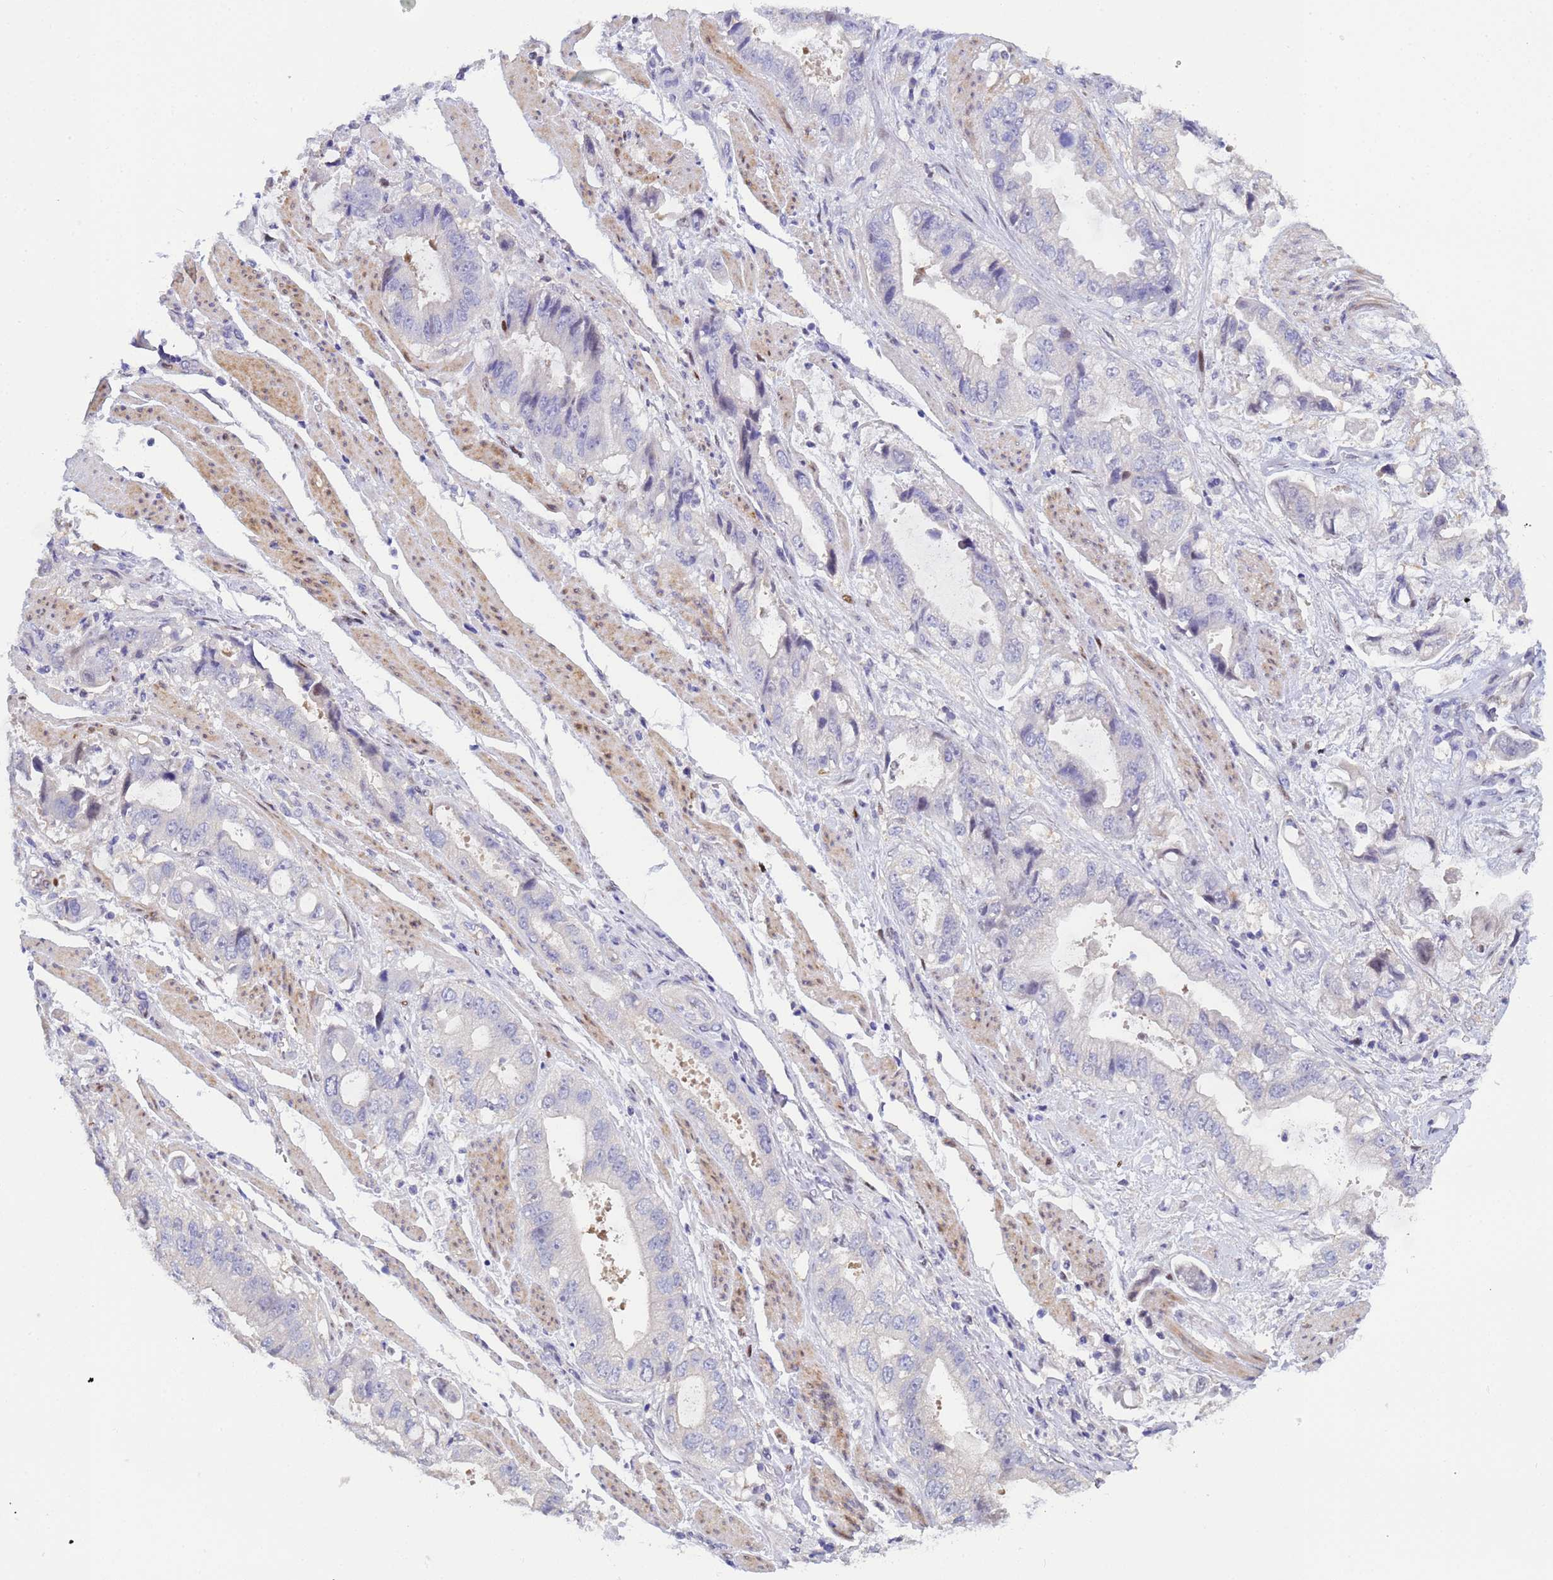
{"staining": {"intensity": "negative", "quantity": "none", "location": "none"}, "tissue": "stomach cancer", "cell_type": "Tumor cells", "image_type": "cancer", "snomed": [{"axis": "morphology", "description": "Adenocarcinoma, NOS"}, {"axis": "topography", "description": "Stomach"}], "caption": "Stomach adenocarcinoma stained for a protein using immunohistochemistry (IHC) demonstrates no expression tumor cells.", "gene": "PPP6R1", "patient": {"sex": "male", "age": 62}}